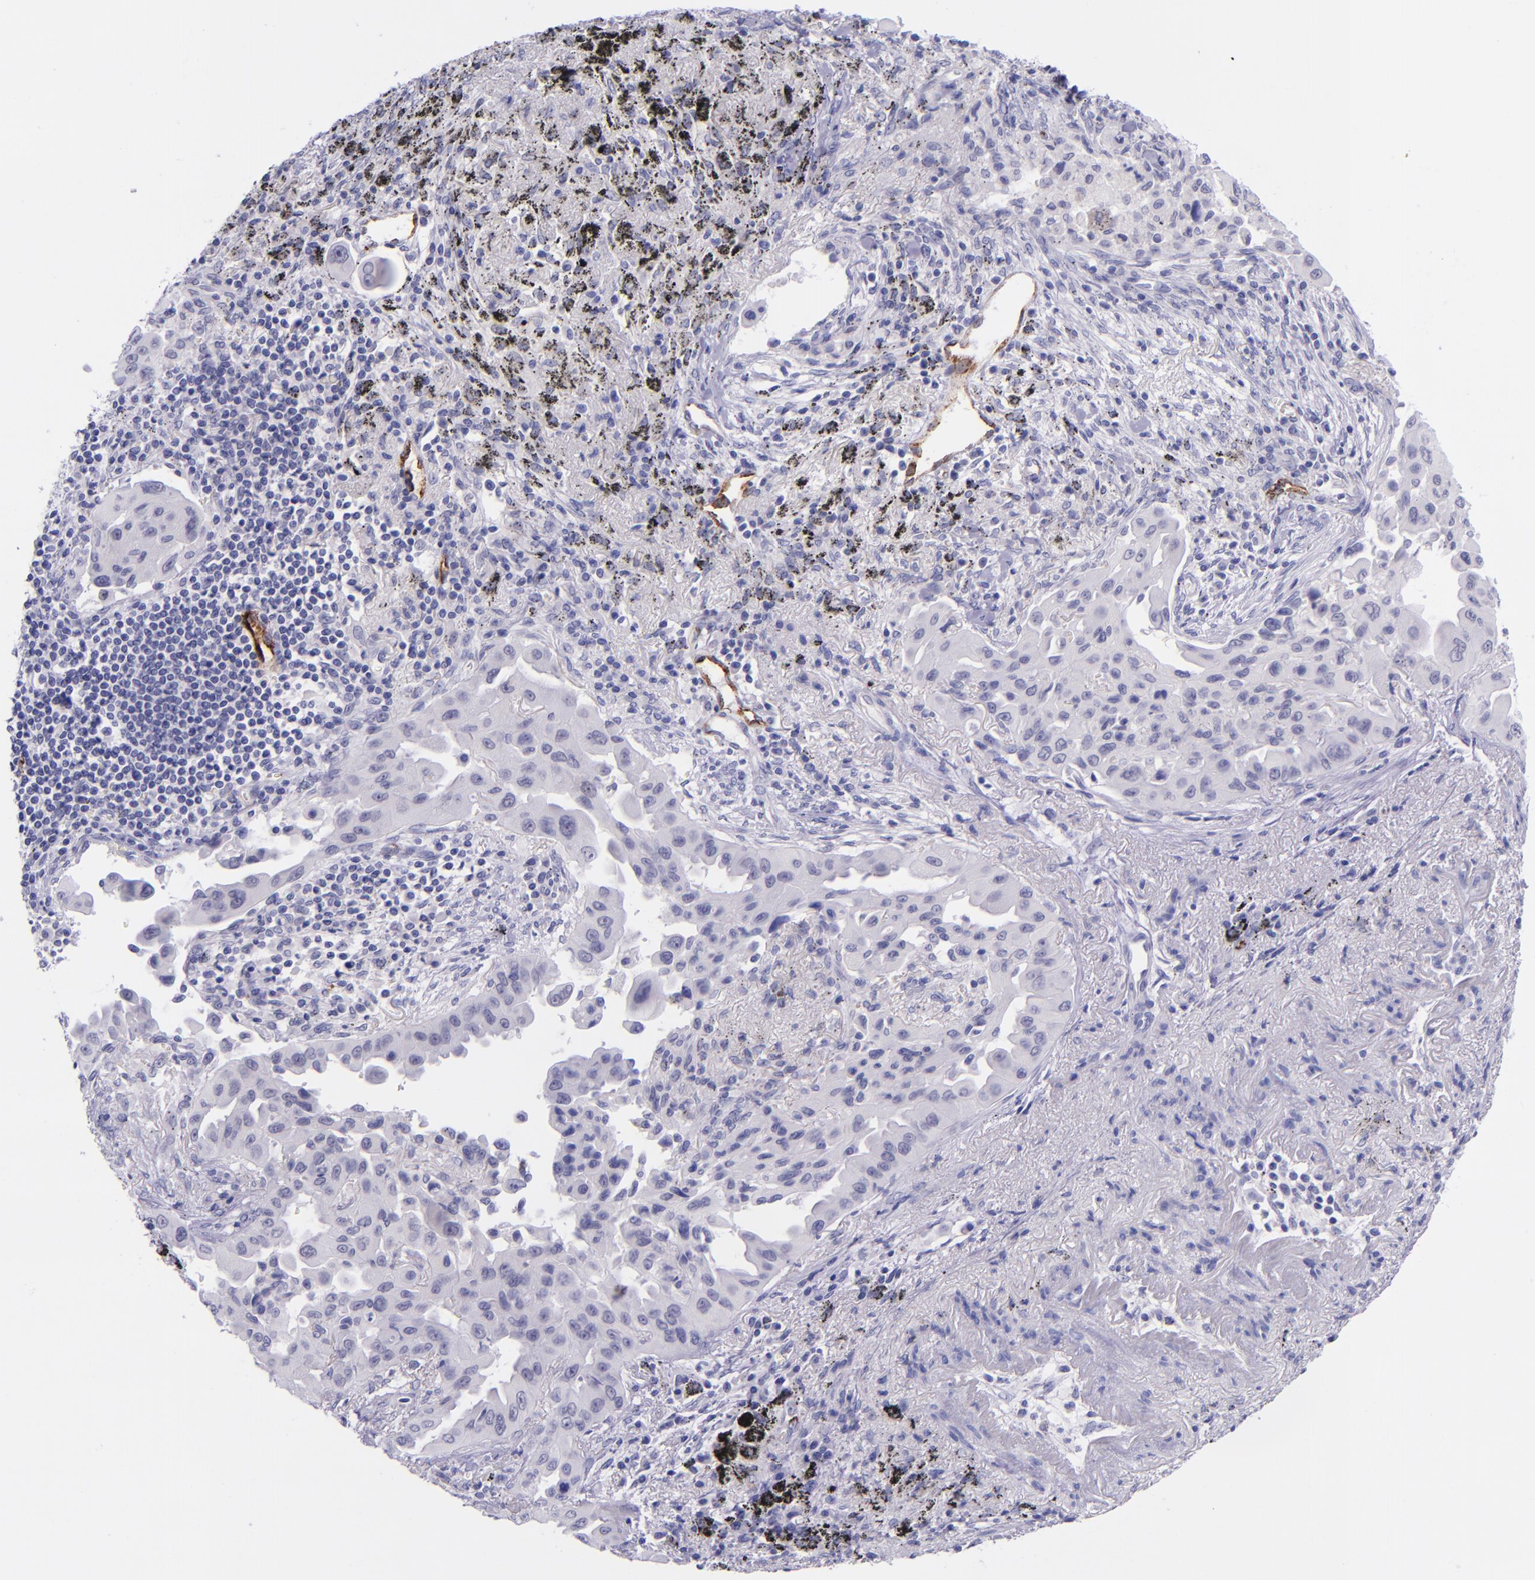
{"staining": {"intensity": "negative", "quantity": "none", "location": "none"}, "tissue": "lung cancer", "cell_type": "Tumor cells", "image_type": "cancer", "snomed": [{"axis": "morphology", "description": "Adenocarcinoma, NOS"}, {"axis": "topography", "description": "Lung"}], "caption": "A photomicrograph of adenocarcinoma (lung) stained for a protein displays no brown staining in tumor cells.", "gene": "SELE", "patient": {"sex": "male", "age": 68}}